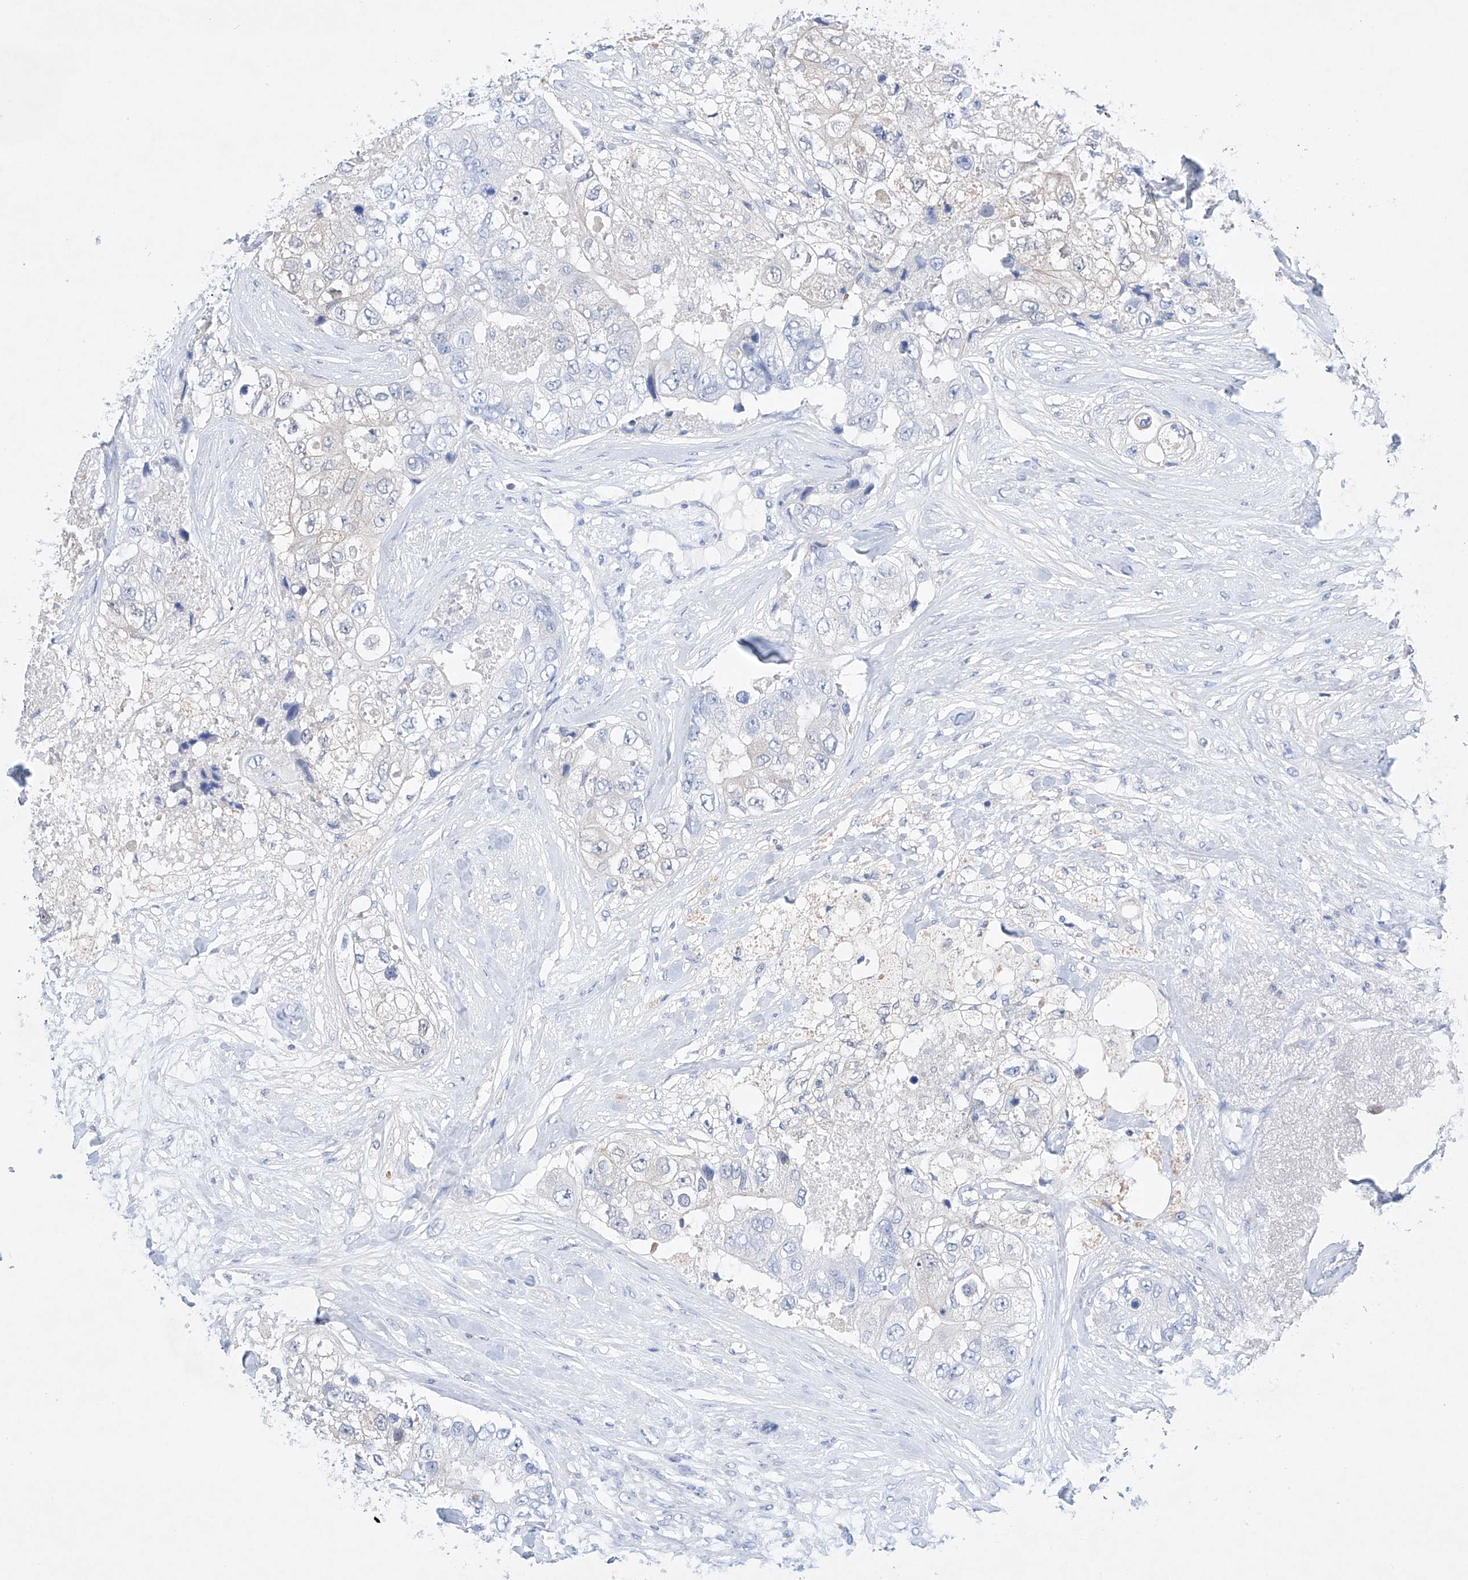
{"staining": {"intensity": "negative", "quantity": "none", "location": "none"}, "tissue": "breast cancer", "cell_type": "Tumor cells", "image_type": "cancer", "snomed": [{"axis": "morphology", "description": "Duct carcinoma"}, {"axis": "topography", "description": "Breast"}], "caption": "This is an immunohistochemistry micrograph of breast invasive ductal carcinoma. There is no expression in tumor cells.", "gene": "LURAP1", "patient": {"sex": "female", "age": 62}}